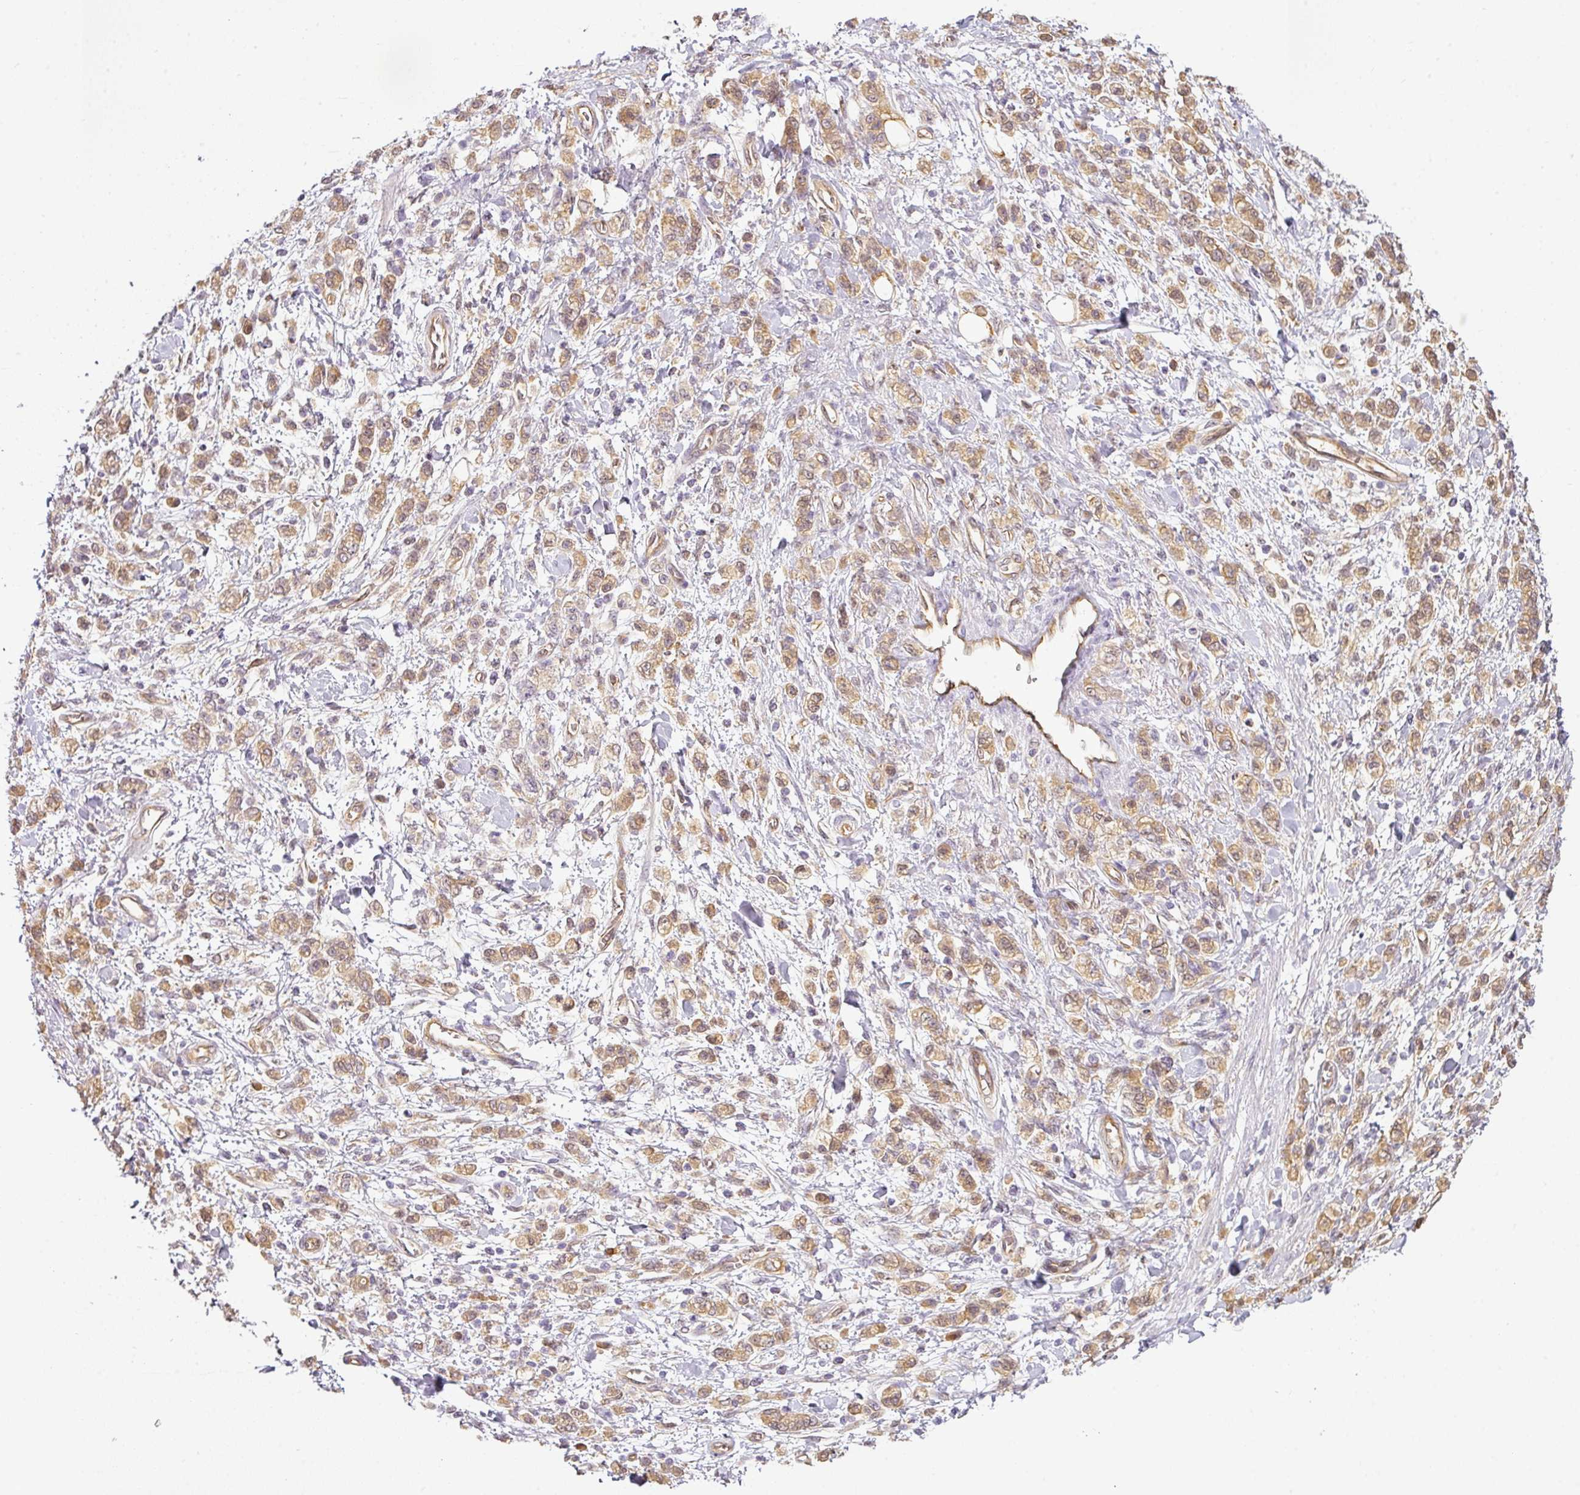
{"staining": {"intensity": "moderate", "quantity": ">75%", "location": "cytoplasmic/membranous"}, "tissue": "stomach cancer", "cell_type": "Tumor cells", "image_type": "cancer", "snomed": [{"axis": "morphology", "description": "Adenocarcinoma, NOS"}, {"axis": "topography", "description": "Stomach"}], "caption": "This photomicrograph shows IHC staining of human adenocarcinoma (stomach), with medium moderate cytoplasmic/membranous staining in about >75% of tumor cells.", "gene": "ANKRD18A", "patient": {"sex": "male", "age": 77}}